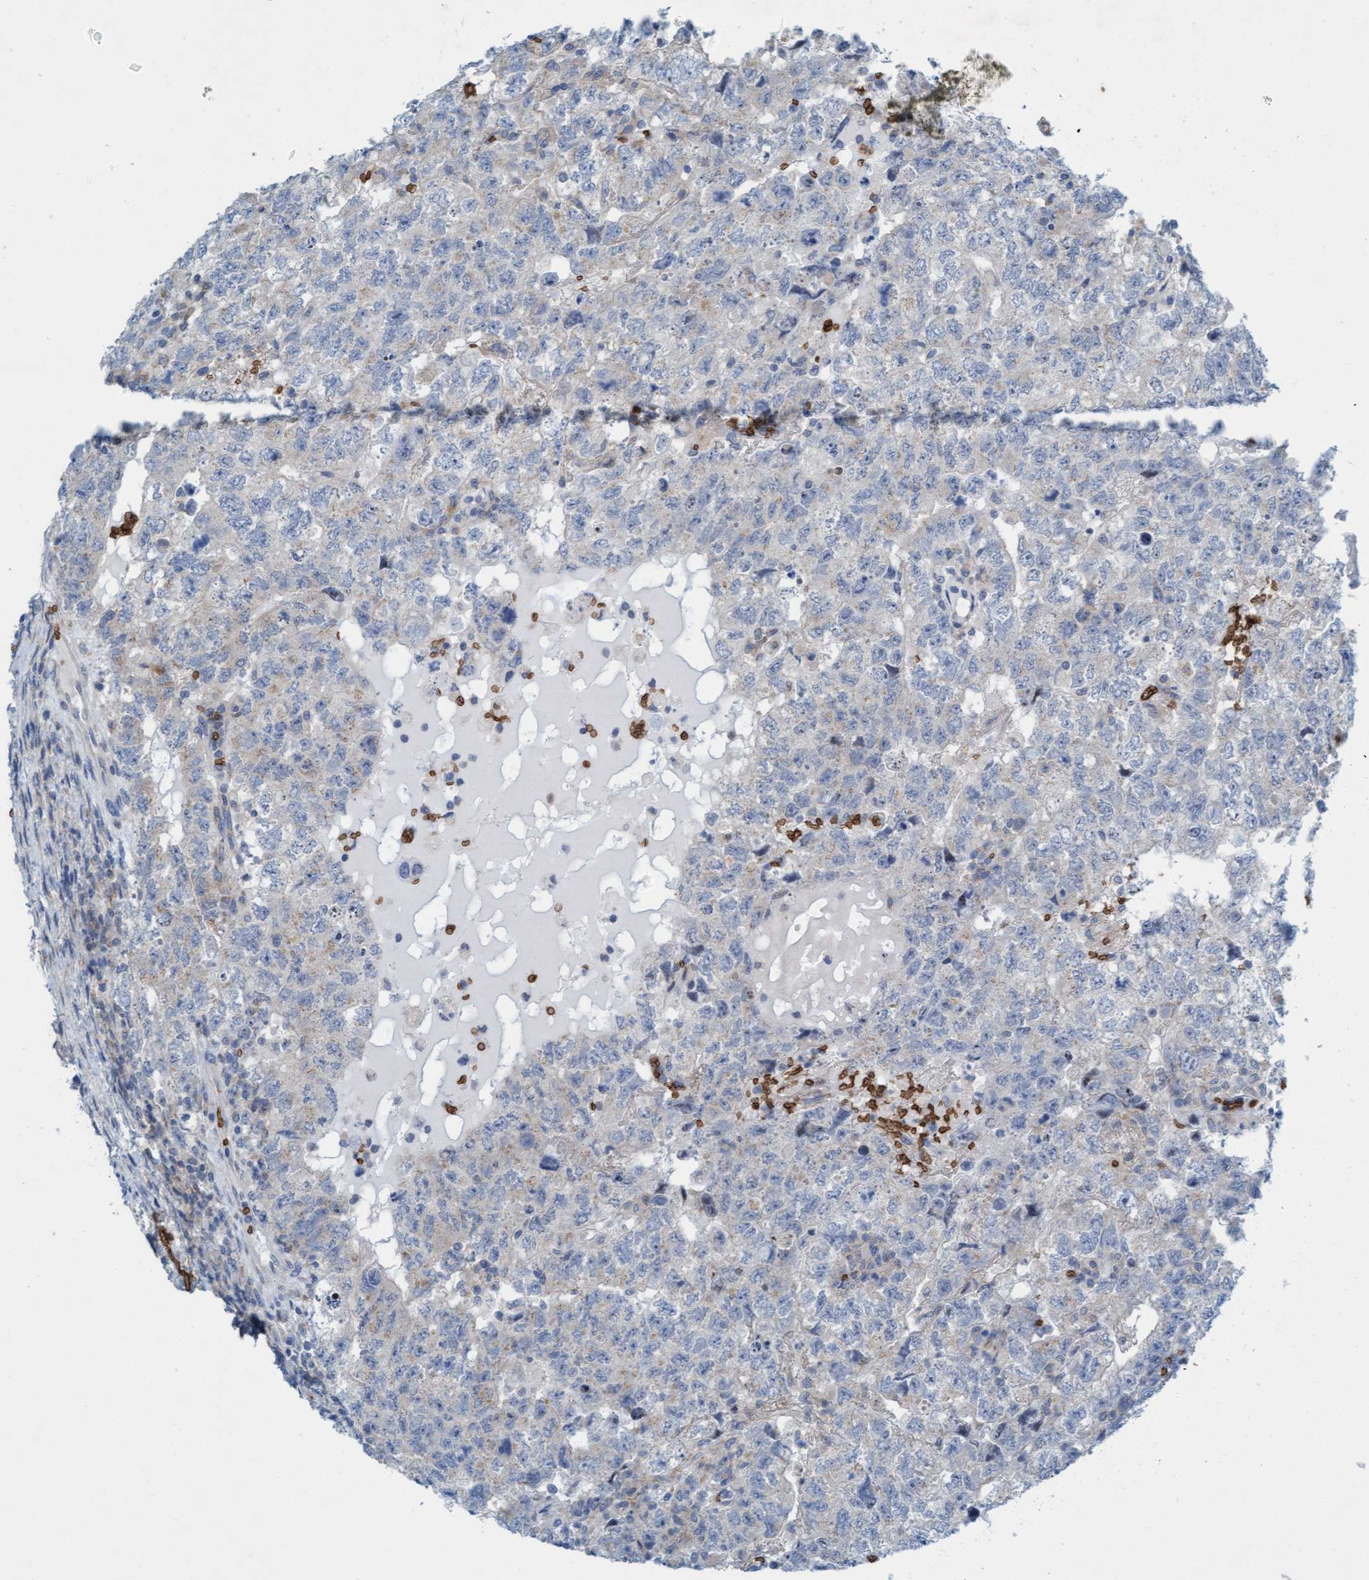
{"staining": {"intensity": "weak", "quantity": "<25%", "location": "cytoplasmic/membranous"}, "tissue": "testis cancer", "cell_type": "Tumor cells", "image_type": "cancer", "snomed": [{"axis": "morphology", "description": "Carcinoma, Embryonal, NOS"}, {"axis": "topography", "description": "Testis"}], "caption": "The immunohistochemistry micrograph has no significant expression in tumor cells of testis cancer (embryonal carcinoma) tissue. The staining was performed using DAB to visualize the protein expression in brown, while the nuclei were stained in blue with hematoxylin (Magnification: 20x).", "gene": "SPEM2", "patient": {"sex": "male", "age": 36}}